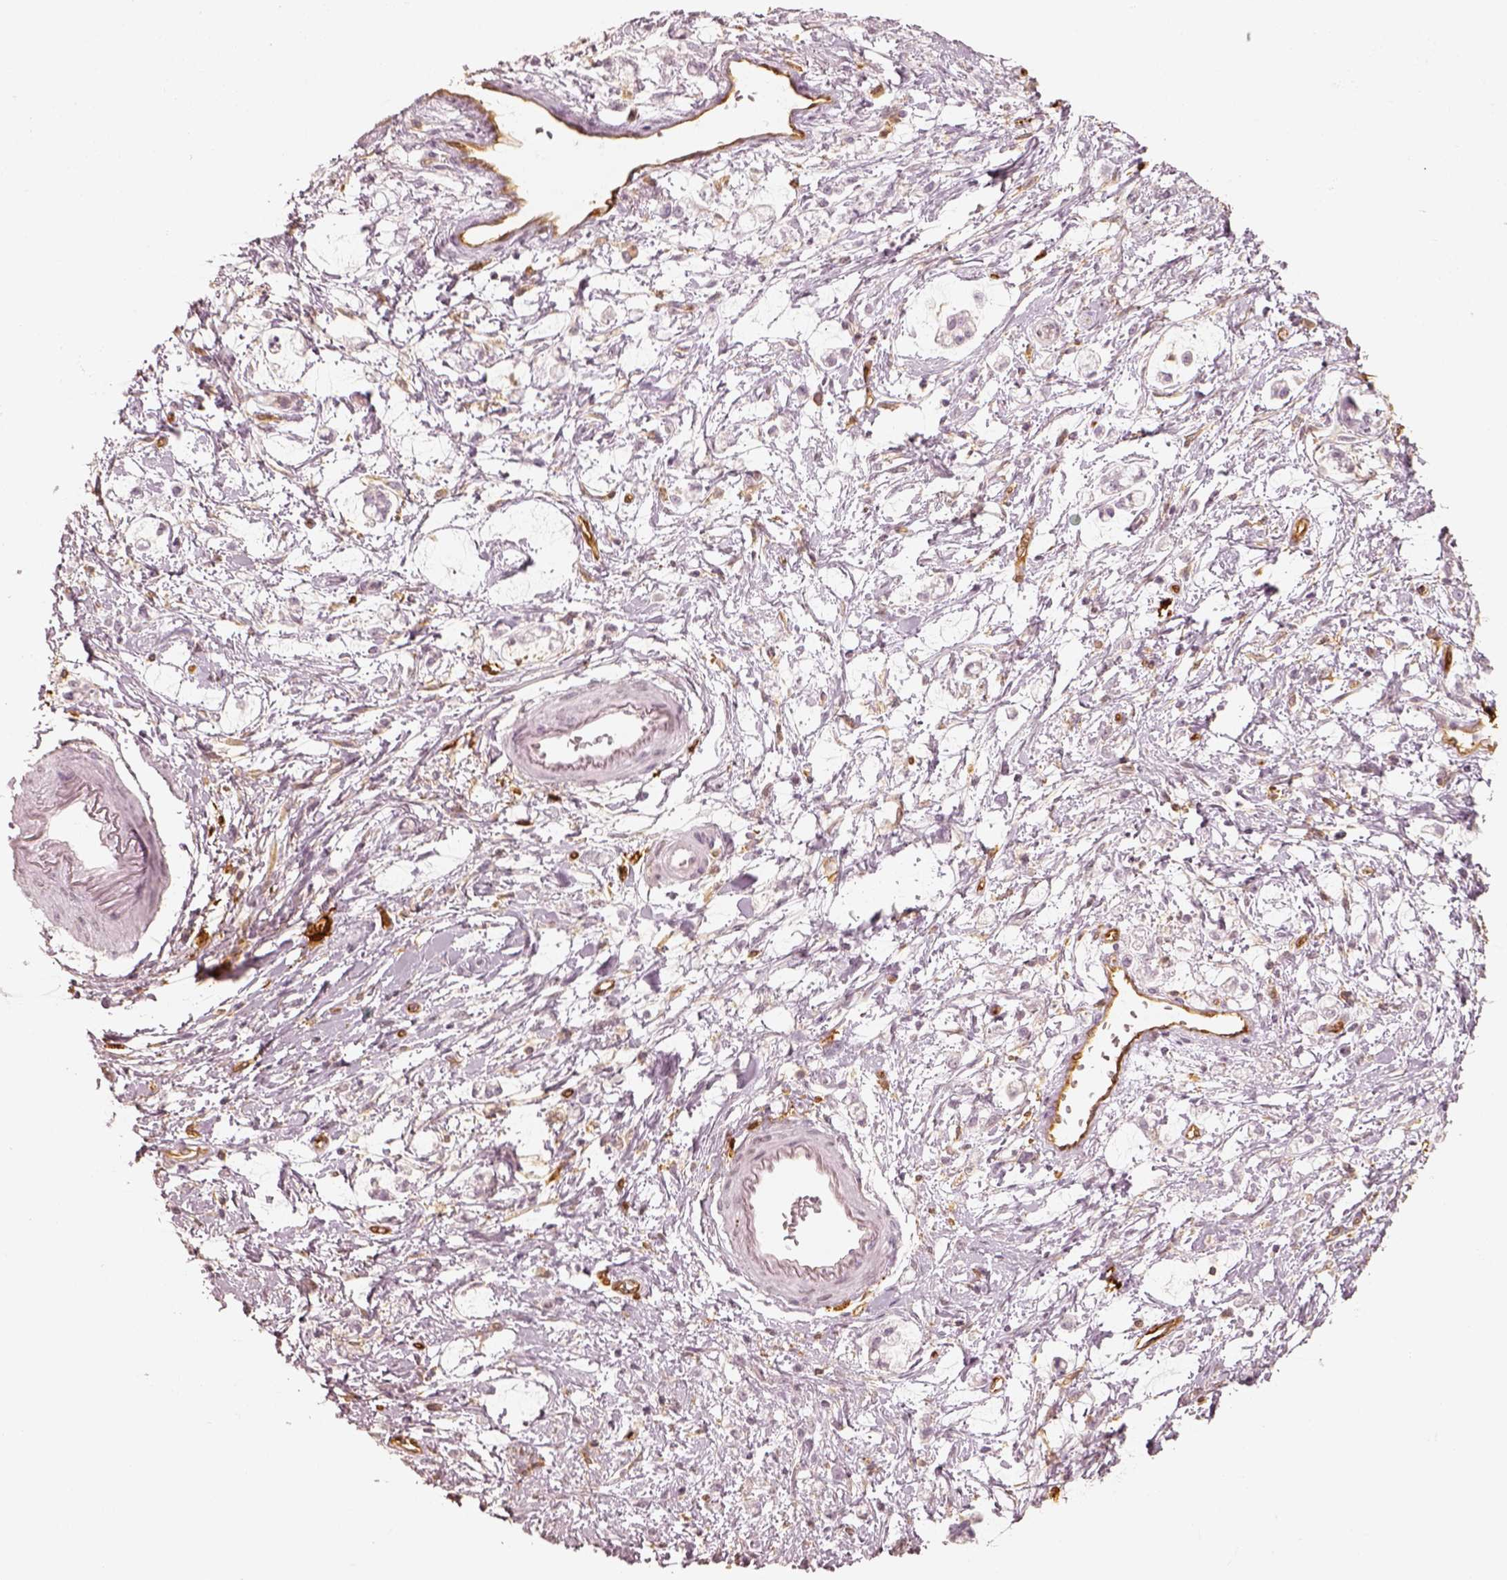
{"staining": {"intensity": "negative", "quantity": "none", "location": "none"}, "tissue": "stomach cancer", "cell_type": "Tumor cells", "image_type": "cancer", "snomed": [{"axis": "morphology", "description": "Adenocarcinoma, NOS"}, {"axis": "topography", "description": "Stomach"}], "caption": "Tumor cells show no significant positivity in adenocarcinoma (stomach). Nuclei are stained in blue.", "gene": "FSCN1", "patient": {"sex": "female", "age": 60}}